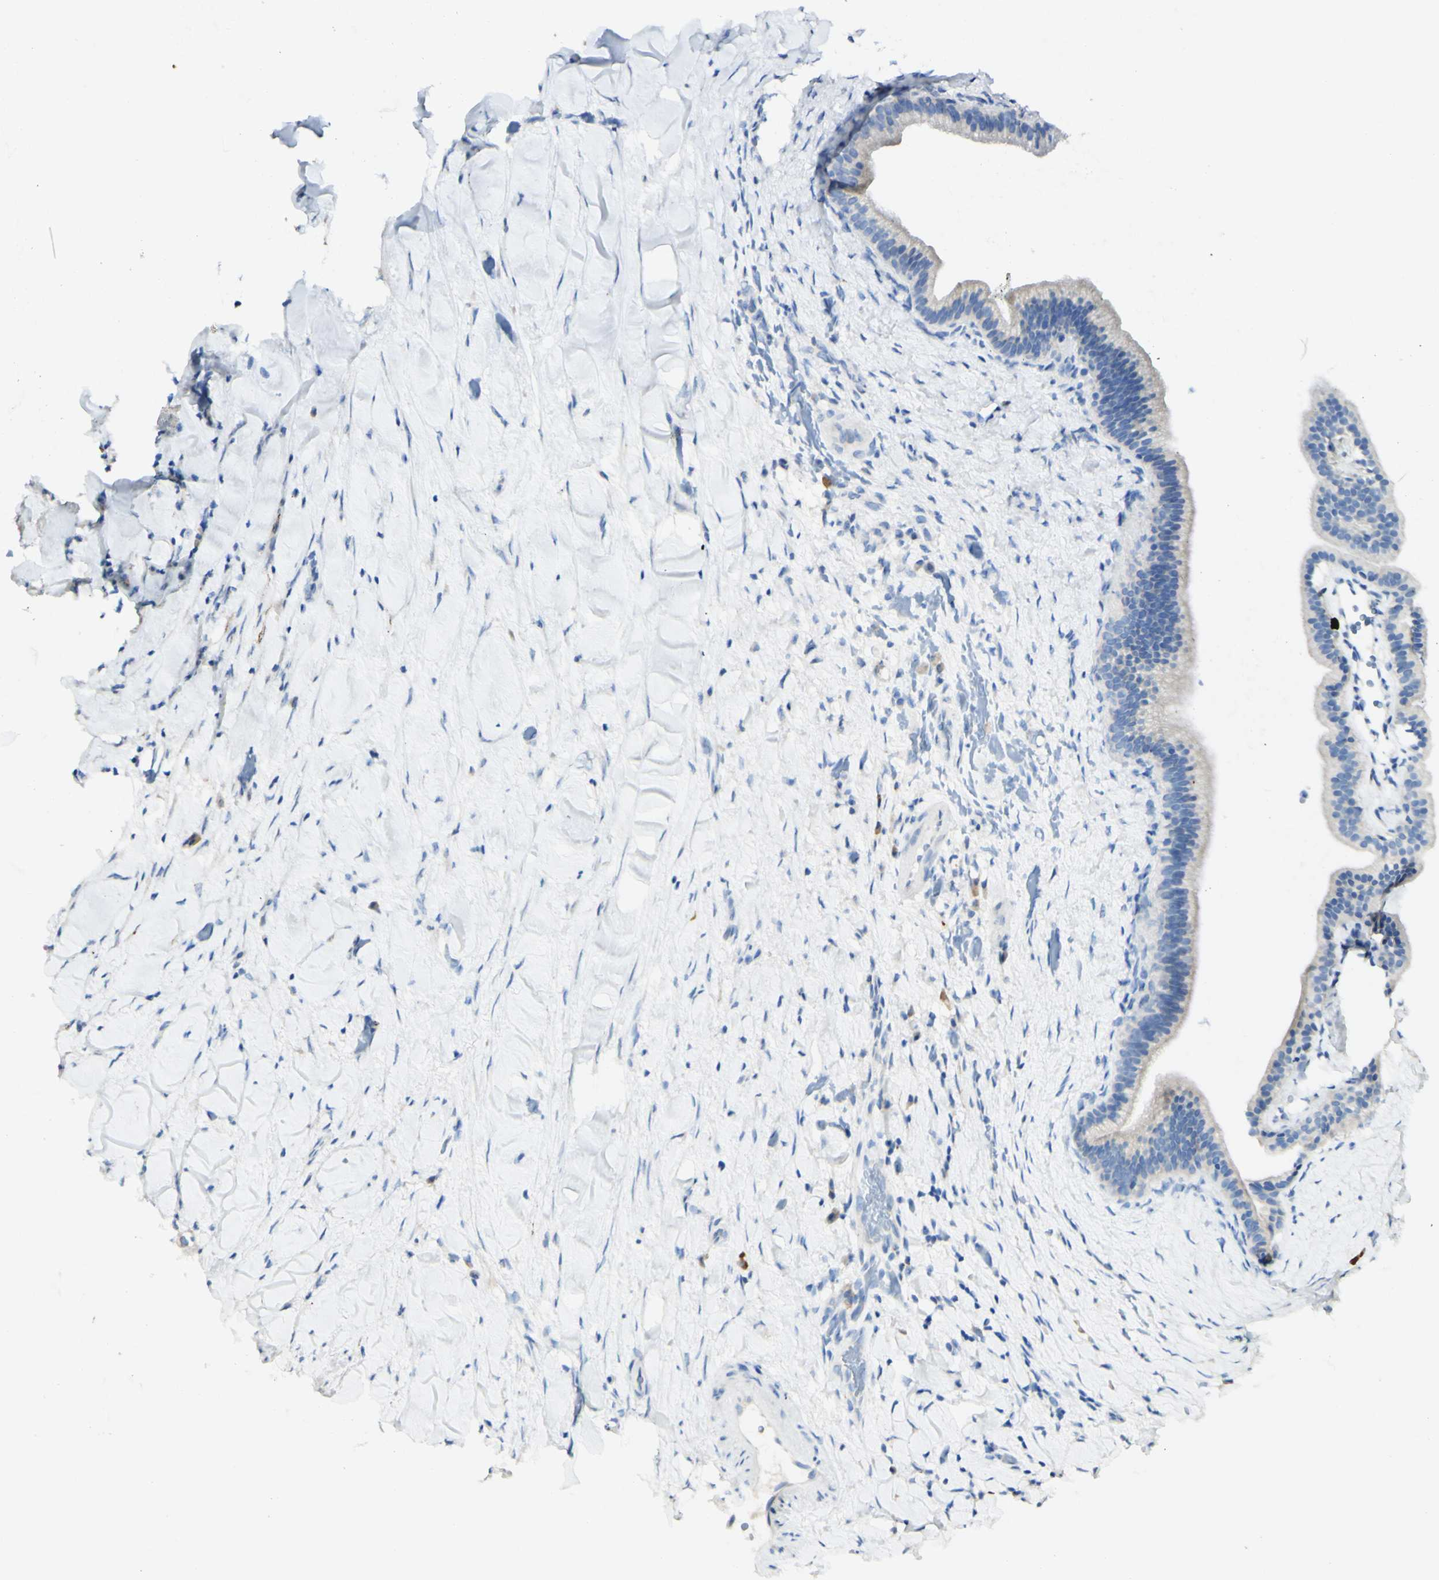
{"staining": {"intensity": "negative", "quantity": "none", "location": "none"}, "tissue": "liver cancer", "cell_type": "Tumor cells", "image_type": "cancer", "snomed": [{"axis": "morphology", "description": "Cholangiocarcinoma"}, {"axis": "topography", "description": "Liver"}], "caption": "High power microscopy micrograph of an immunohistochemistry (IHC) micrograph of liver cancer, revealing no significant staining in tumor cells.", "gene": "FGF4", "patient": {"sex": "female", "age": 67}}